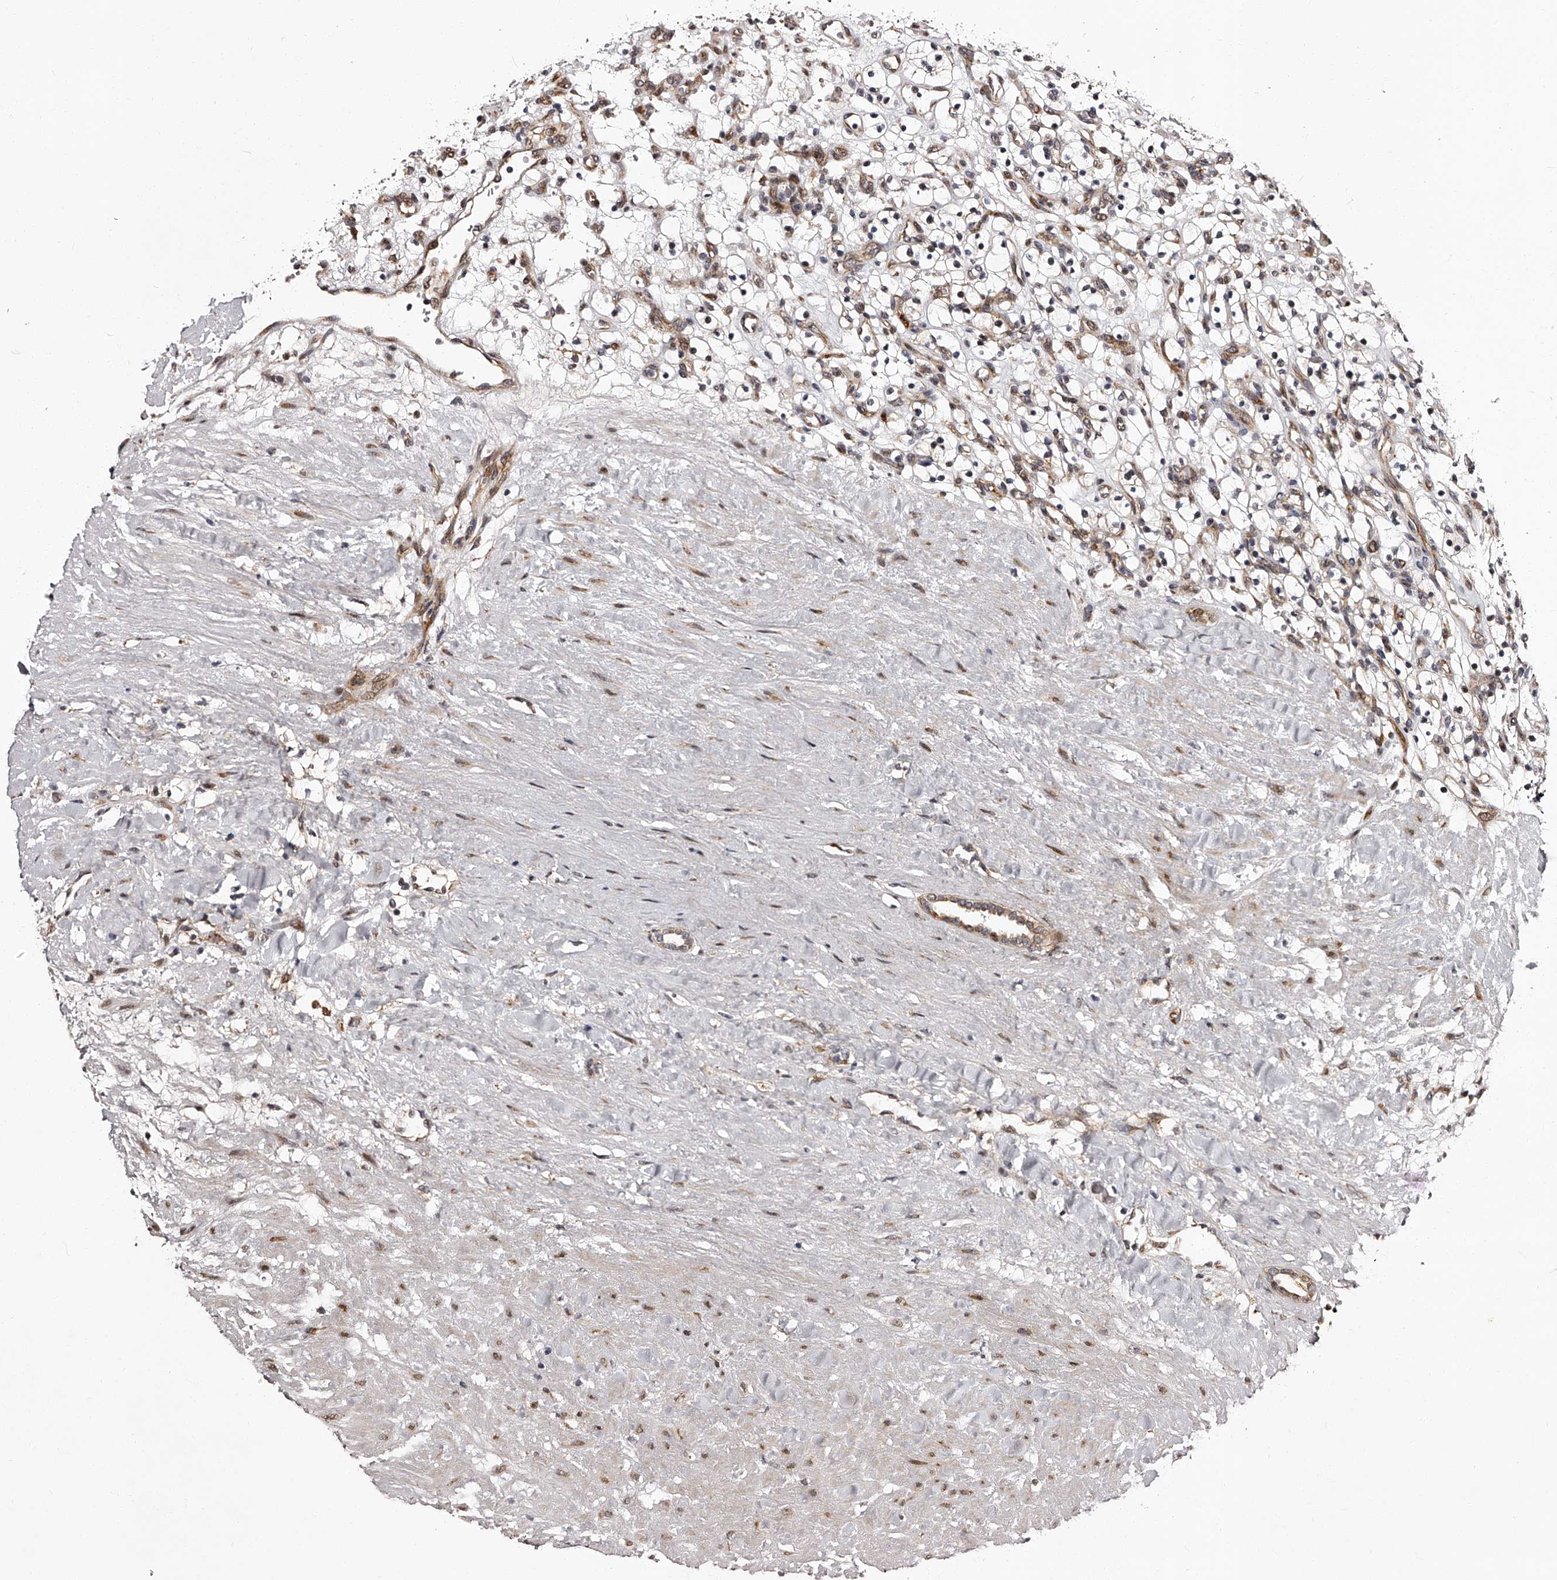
{"staining": {"intensity": "negative", "quantity": "none", "location": "none"}, "tissue": "renal cancer", "cell_type": "Tumor cells", "image_type": "cancer", "snomed": [{"axis": "morphology", "description": "Adenocarcinoma, NOS"}, {"axis": "topography", "description": "Kidney"}], "caption": "Human renal cancer (adenocarcinoma) stained for a protein using immunohistochemistry (IHC) displays no expression in tumor cells.", "gene": "RSC1A1", "patient": {"sex": "female", "age": 57}}